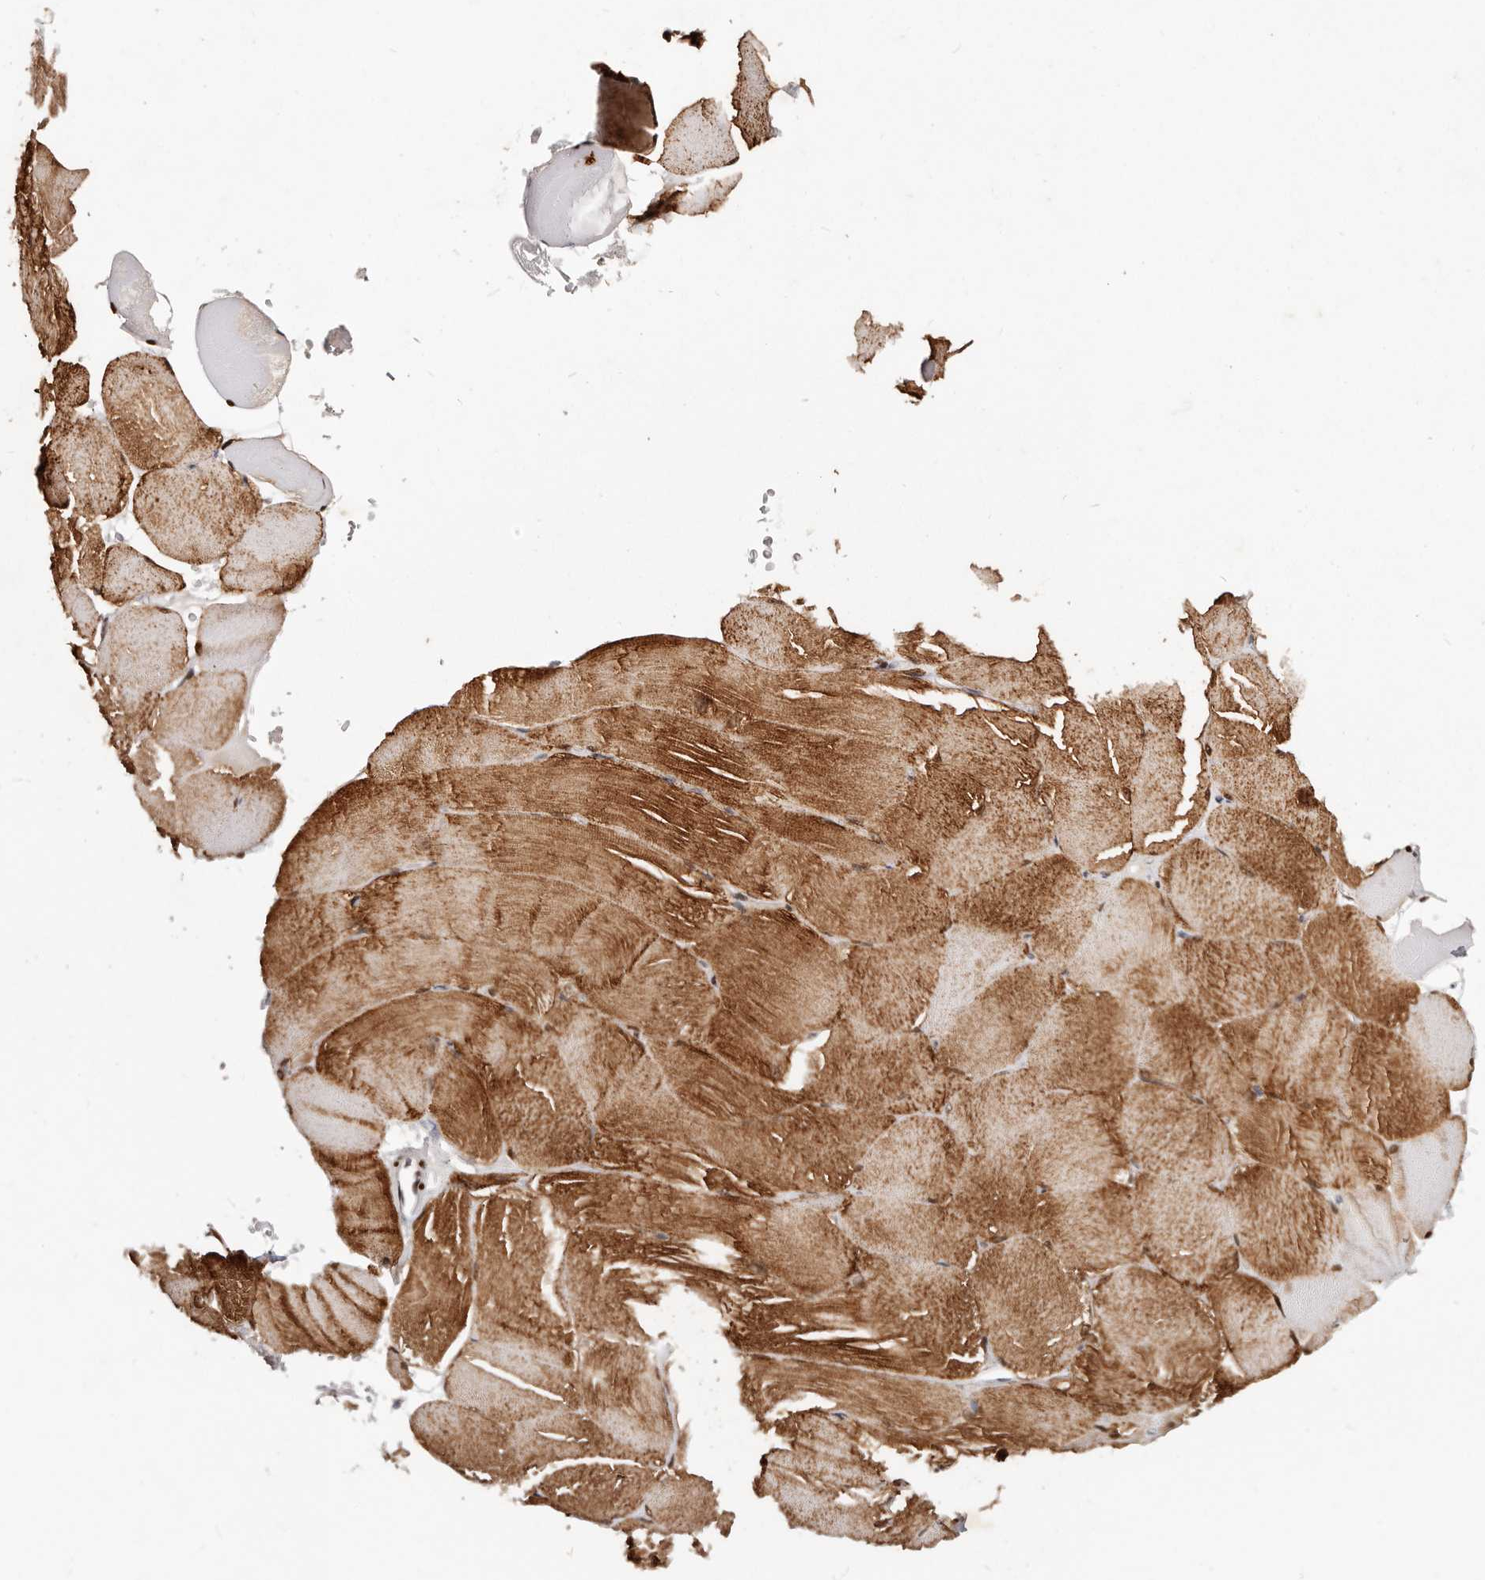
{"staining": {"intensity": "strong", "quantity": ">75%", "location": "cytoplasmic/membranous,nuclear"}, "tissue": "skeletal muscle", "cell_type": "Myocytes", "image_type": "normal", "snomed": [{"axis": "morphology", "description": "Normal tissue, NOS"}, {"axis": "topography", "description": "Skeletal muscle"}, {"axis": "topography", "description": "Parathyroid gland"}], "caption": "Myocytes display high levels of strong cytoplasmic/membranous,nuclear staining in about >75% of cells in unremarkable skeletal muscle.", "gene": "IQGAP3", "patient": {"sex": "female", "age": 37}}